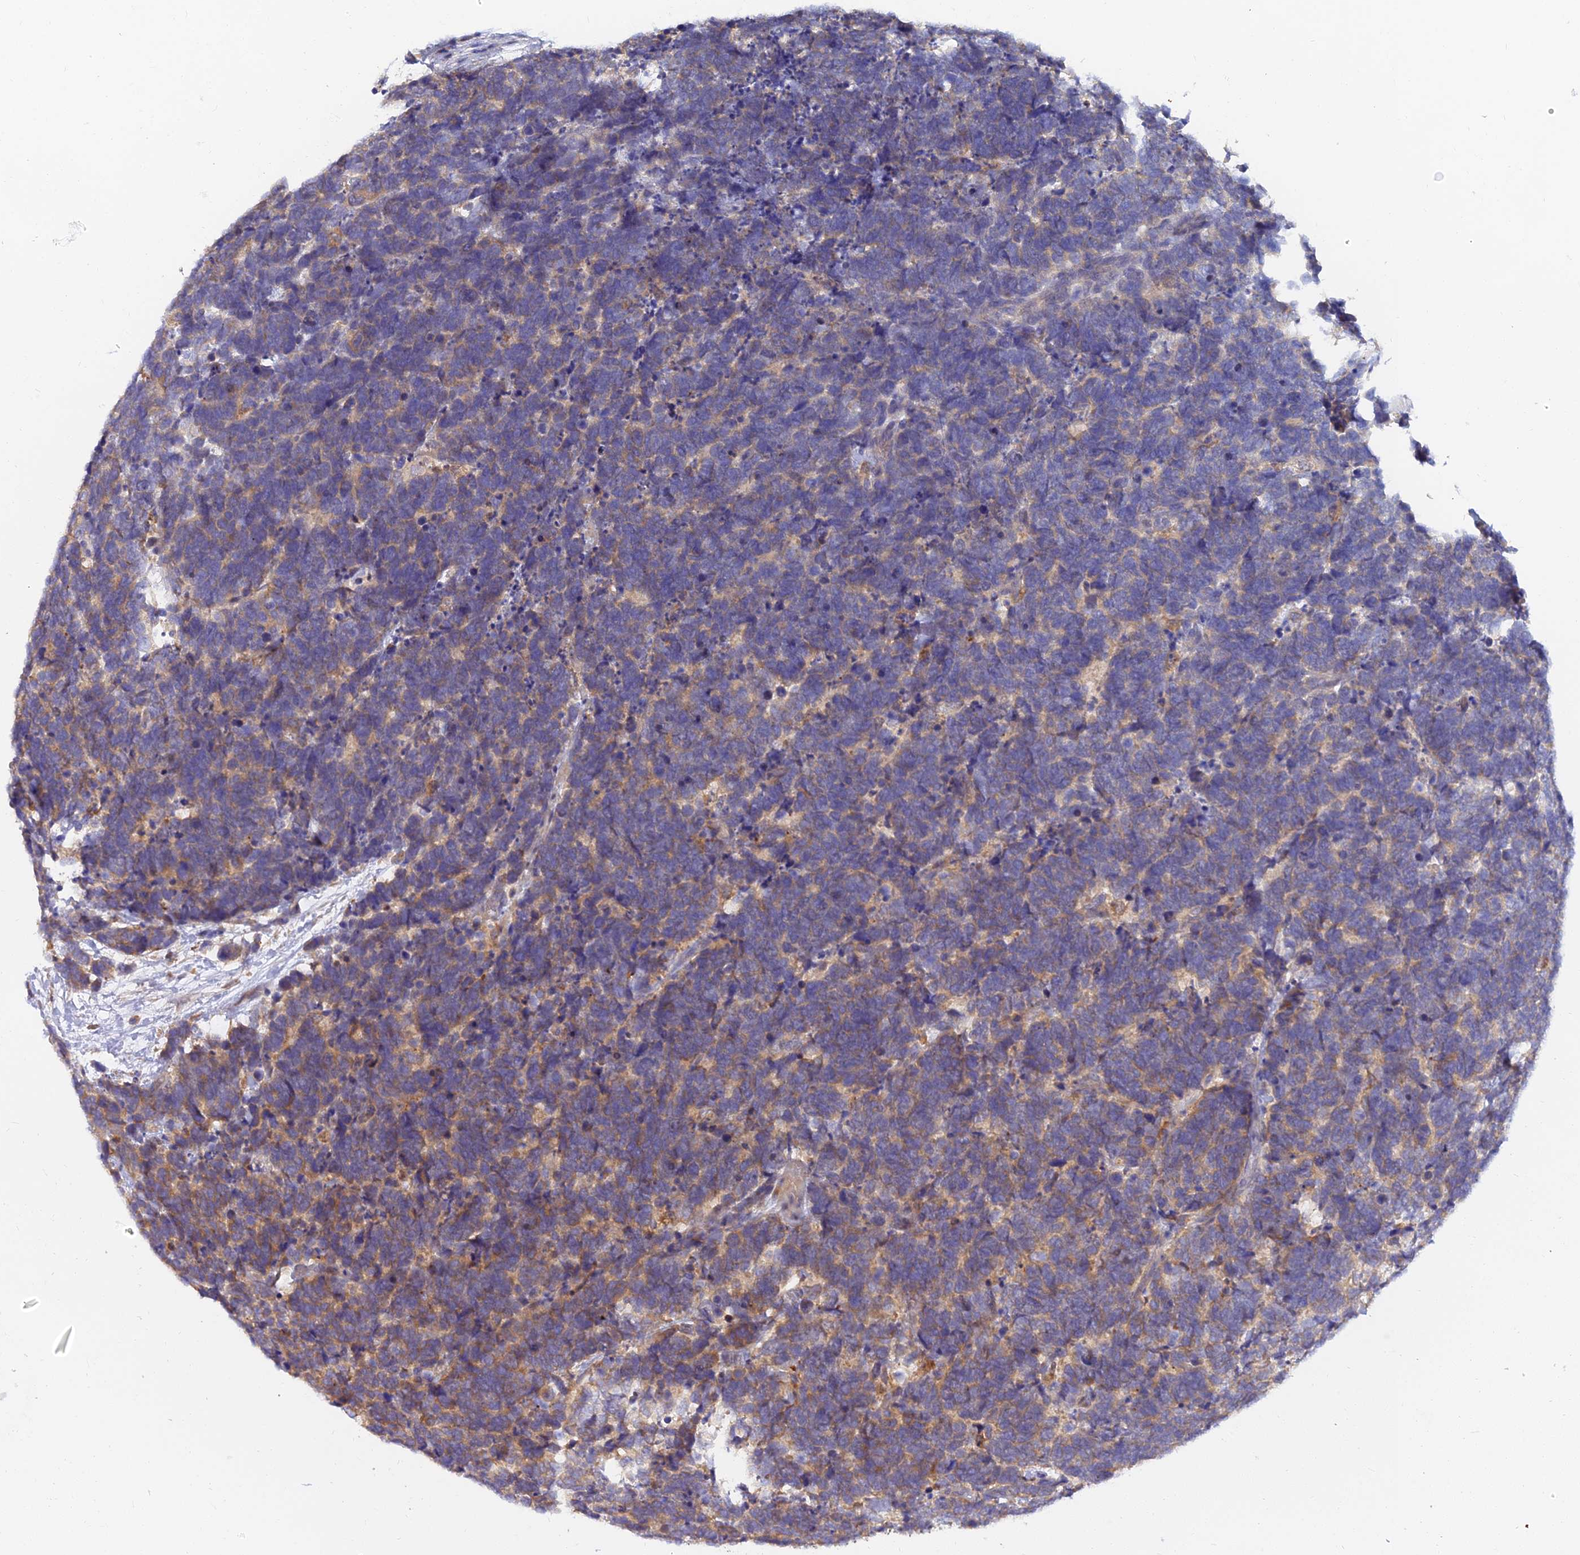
{"staining": {"intensity": "moderate", "quantity": "<25%", "location": "cytoplasmic/membranous"}, "tissue": "carcinoid", "cell_type": "Tumor cells", "image_type": "cancer", "snomed": [{"axis": "morphology", "description": "Carcinoma, NOS"}, {"axis": "morphology", "description": "Carcinoid, malignant, NOS"}, {"axis": "topography", "description": "Urinary bladder"}], "caption": "A histopathology image showing moderate cytoplasmic/membranous expression in about <25% of tumor cells in carcinoid (malignant), as visualized by brown immunohistochemical staining.", "gene": "ARL8B", "patient": {"sex": "male", "age": 57}}